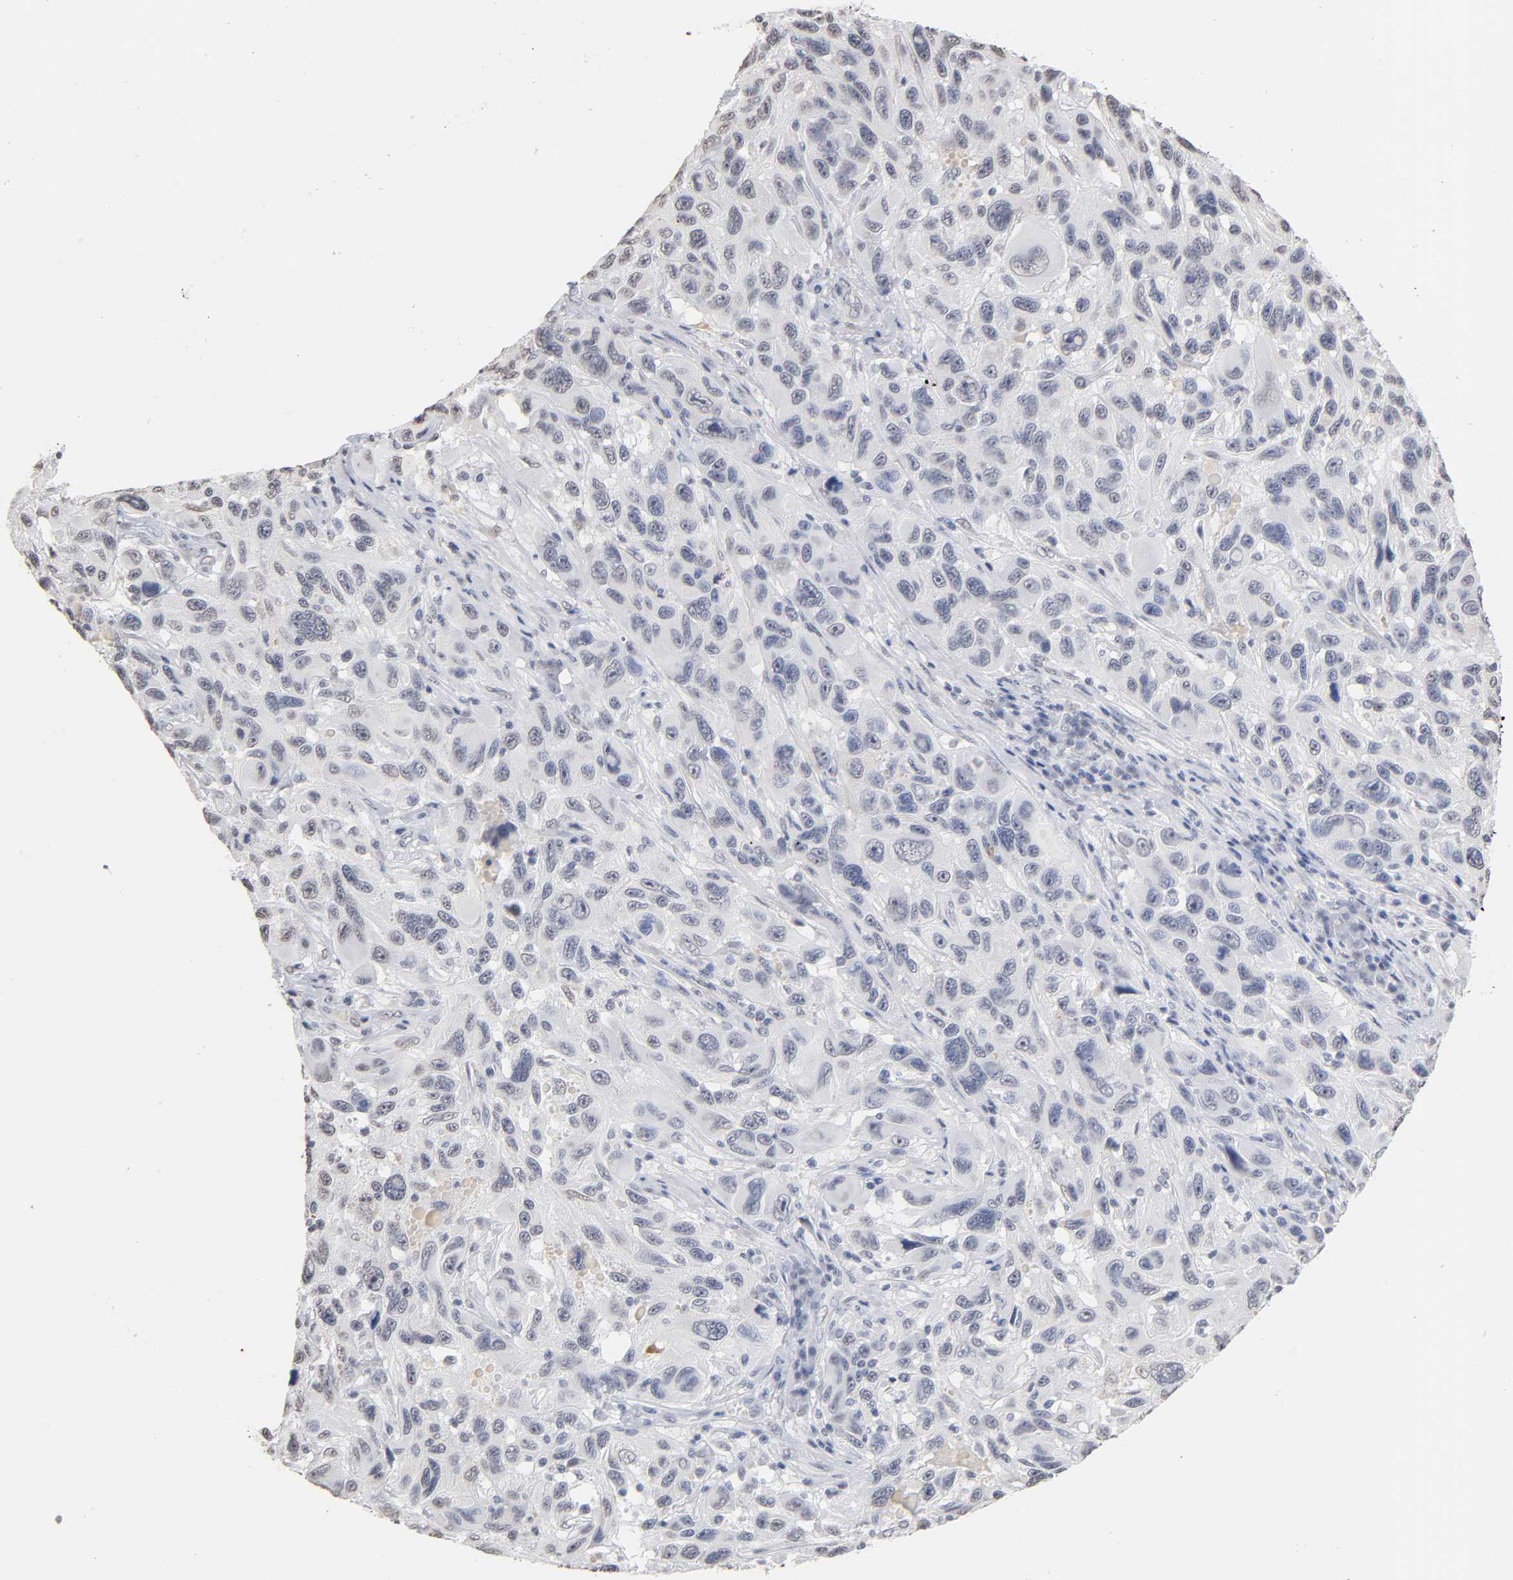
{"staining": {"intensity": "negative", "quantity": "none", "location": "none"}, "tissue": "melanoma", "cell_type": "Tumor cells", "image_type": "cancer", "snomed": [{"axis": "morphology", "description": "Malignant melanoma, NOS"}, {"axis": "topography", "description": "Skin"}], "caption": "Immunohistochemistry of melanoma demonstrates no staining in tumor cells. (DAB (3,3'-diaminobenzidine) immunohistochemistry, high magnification).", "gene": "CRABP2", "patient": {"sex": "male", "age": 53}}